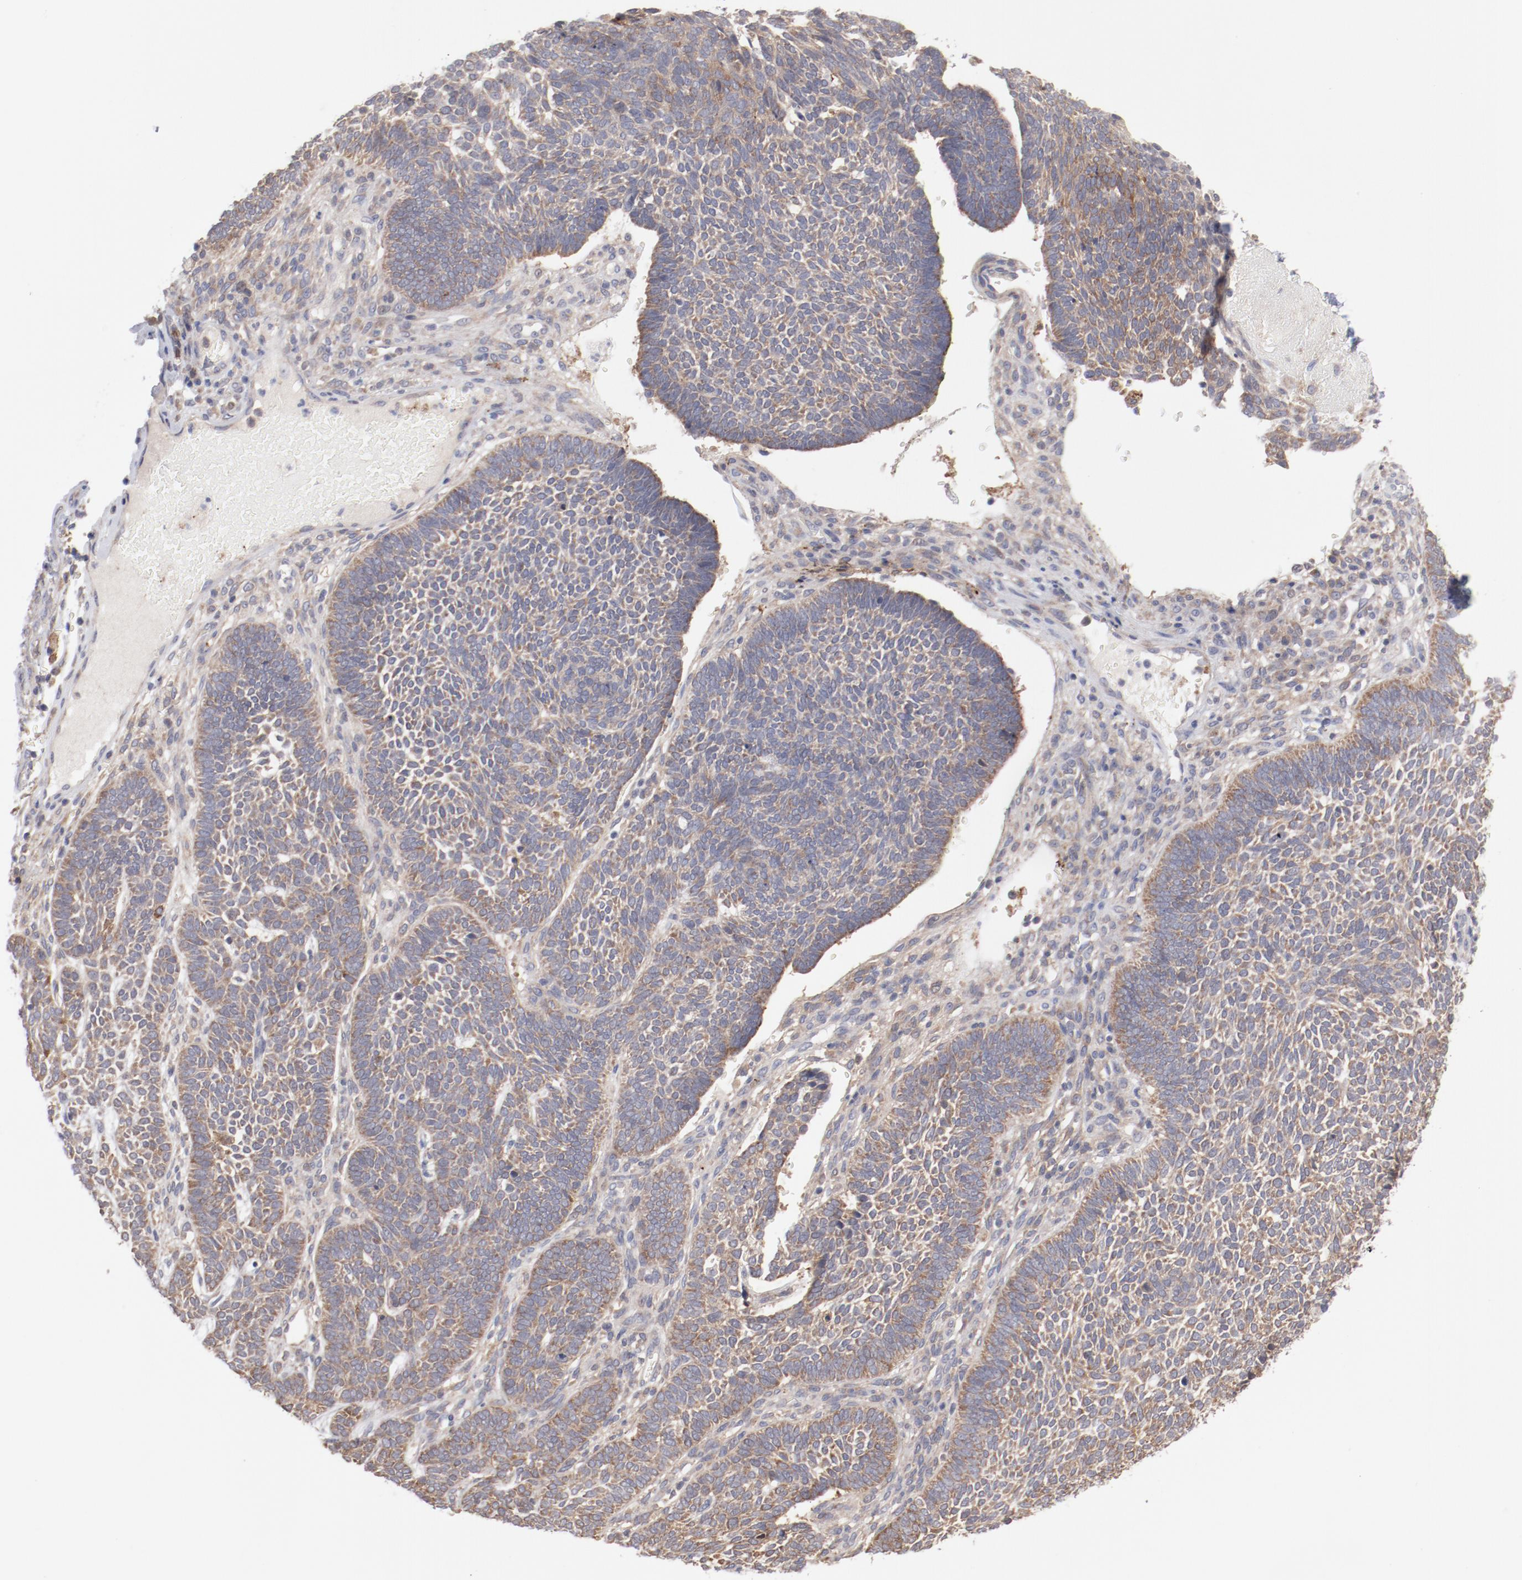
{"staining": {"intensity": "weak", "quantity": ">75%", "location": "cytoplasmic/membranous"}, "tissue": "skin cancer", "cell_type": "Tumor cells", "image_type": "cancer", "snomed": [{"axis": "morphology", "description": "Normal tissue, NOS"}, {"axis": "morphology", "description": "Basal cell carcinoma"}, {"axis": "topography", "description": "Skin"}], "caption": "About >75% of tumor cells in human skin cancer exhibit weak cytoplasmic/membranous protein positivity as visualized by brown immunohistochemical staining.", "gene": "PPFIBP2", "patient": {"sex": "male", "age": 87}}